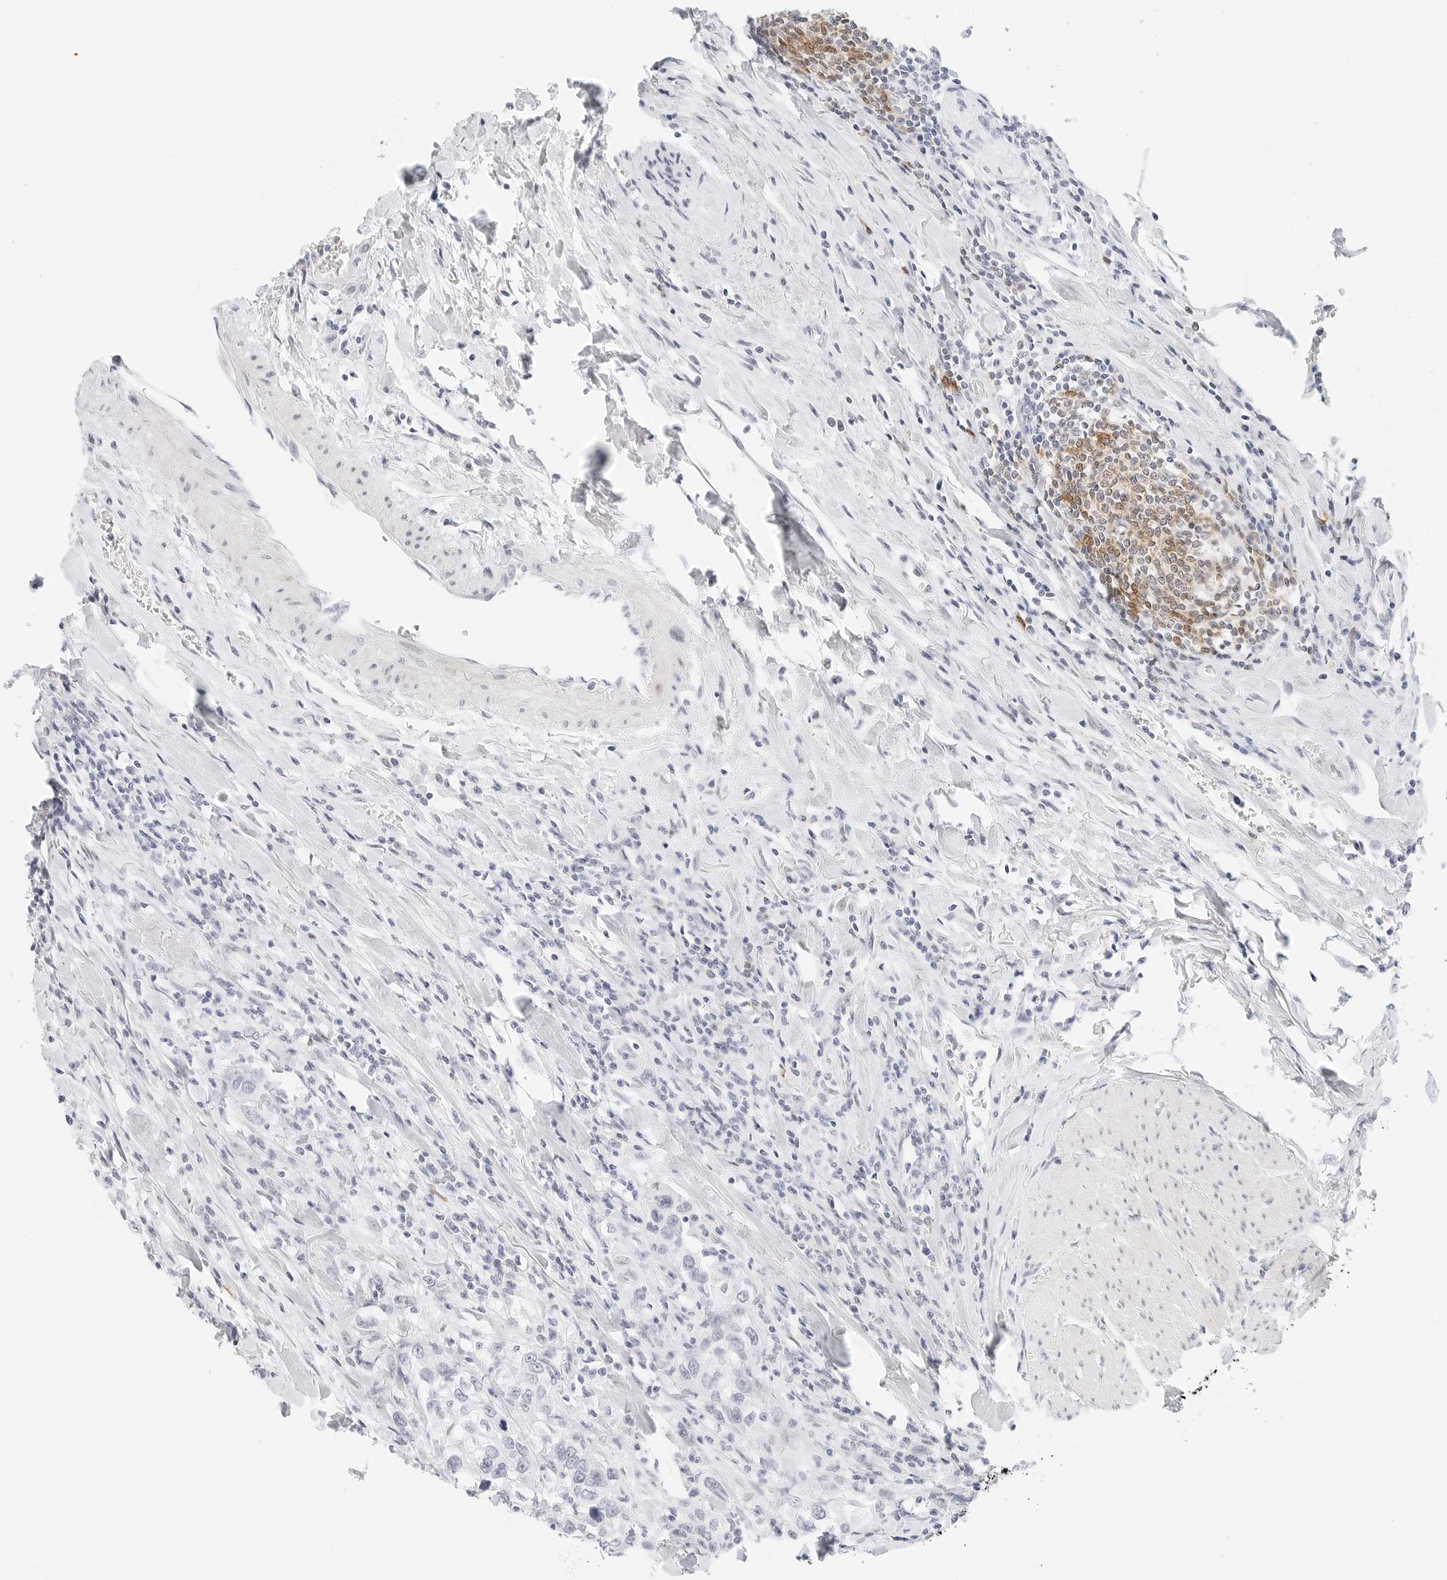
{"staining": {"intensity": "negative", "quantity": "none", "location": "none"}, "tissue": "urothelial cancer", "cell_type": "Tumor cells", "image_type": "cancer", "snomed": [{"axis": "morphology", "description": "Urothelial carcinoma, High grade"}, {"axis": "topography", "description": "Urinary bladder"}], "caption": "Histopathology image shows no protein staining in tumor cells of urothelial cancer tissue.", "gene": "CD22", "patient": {"sex": "female", "age": 80}}